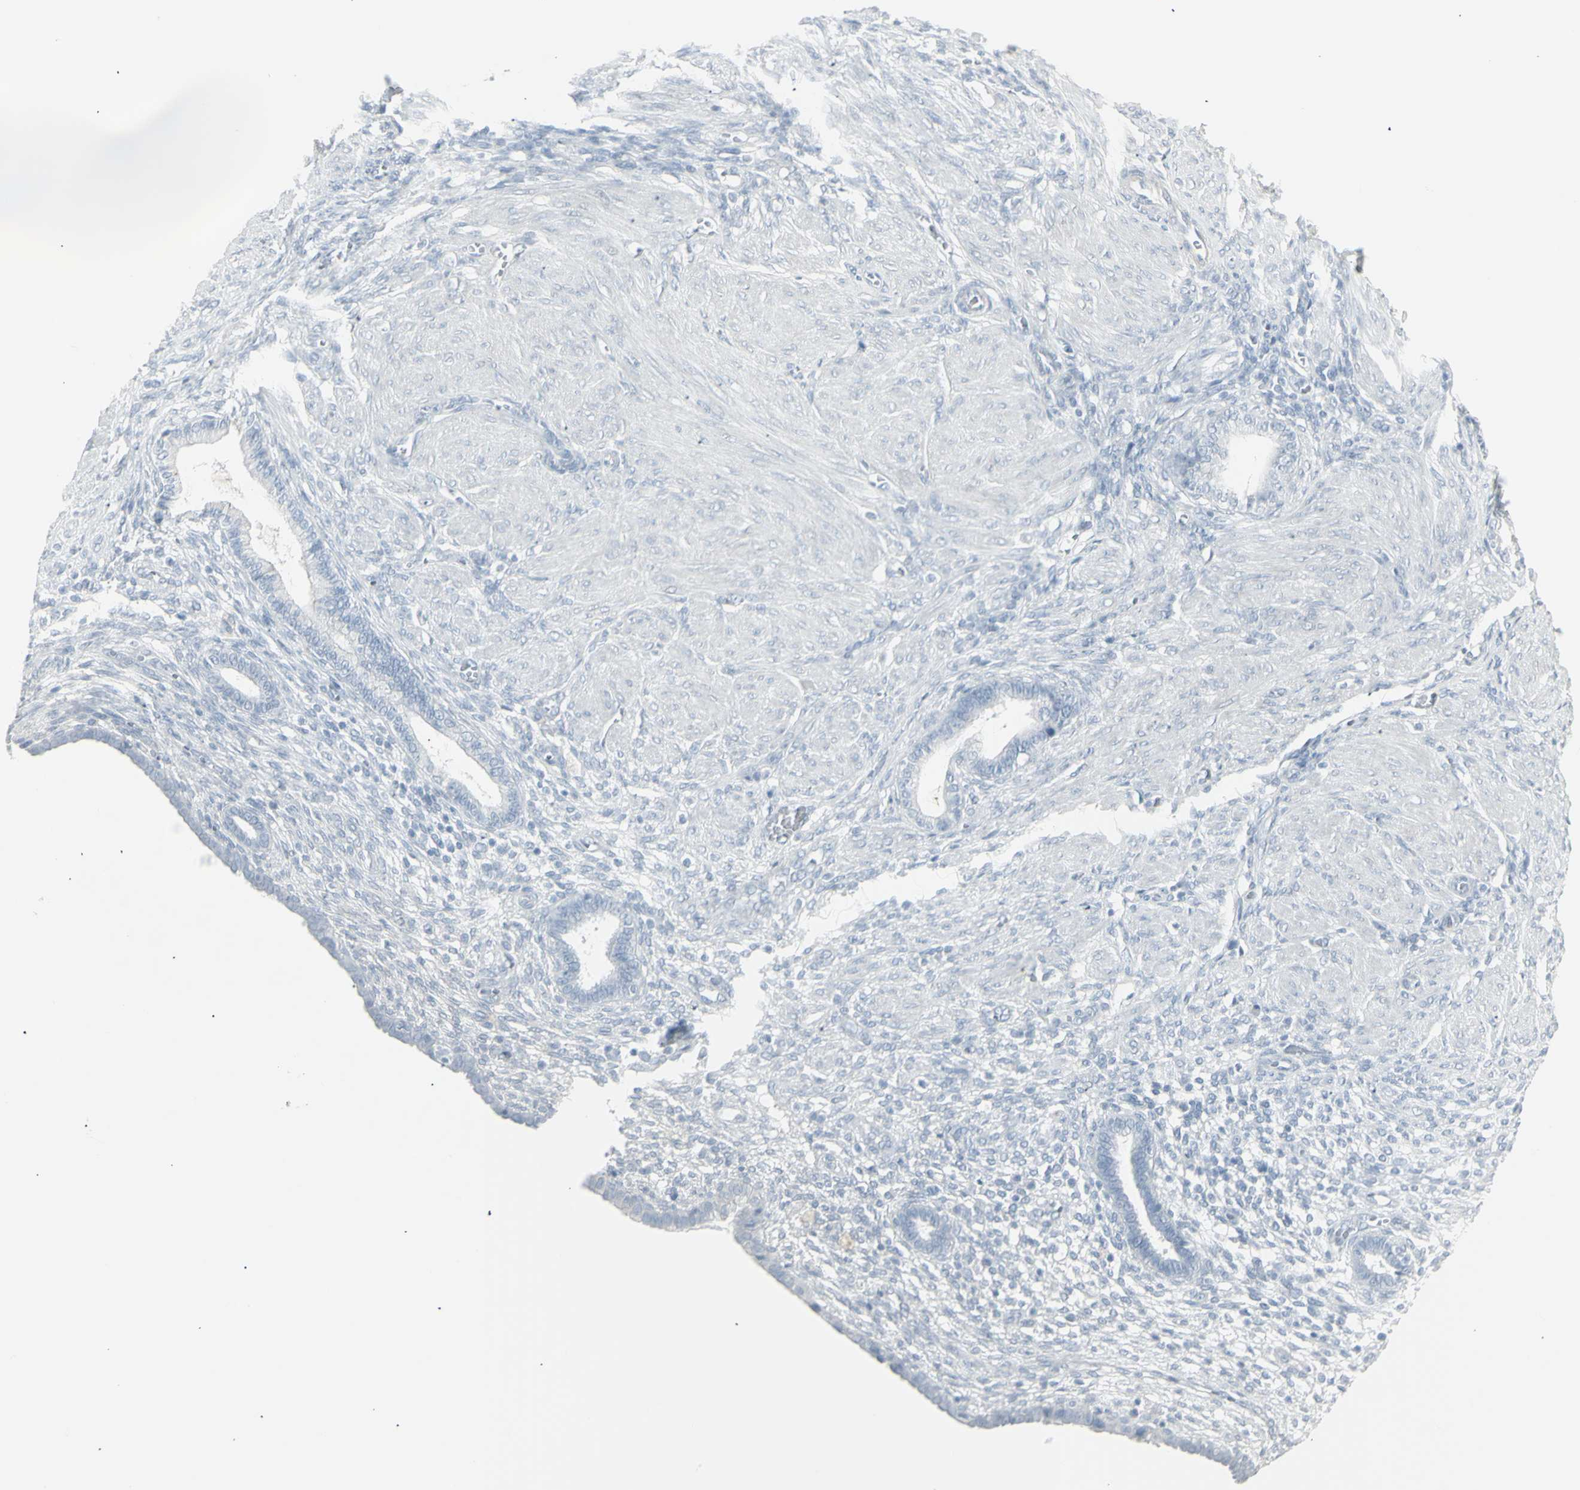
{"staining": {"intensity": "negative", "quantity": "none", "location": "none"}, "tissue": "endometrium", "cell_type": "Cells in endometrial stroma", "image_type": "normal", "snomed": [{"axis": "morphology", "description": "Normal tissue, NOS"}, {"axis": "topography", "description": "Endometrium"}], "caption": "Cells in endometrial stroma show no significant protein positivity in benign endometrium.", "gene": "YBX2", "patient": {"sex": "female", "age": 72}}